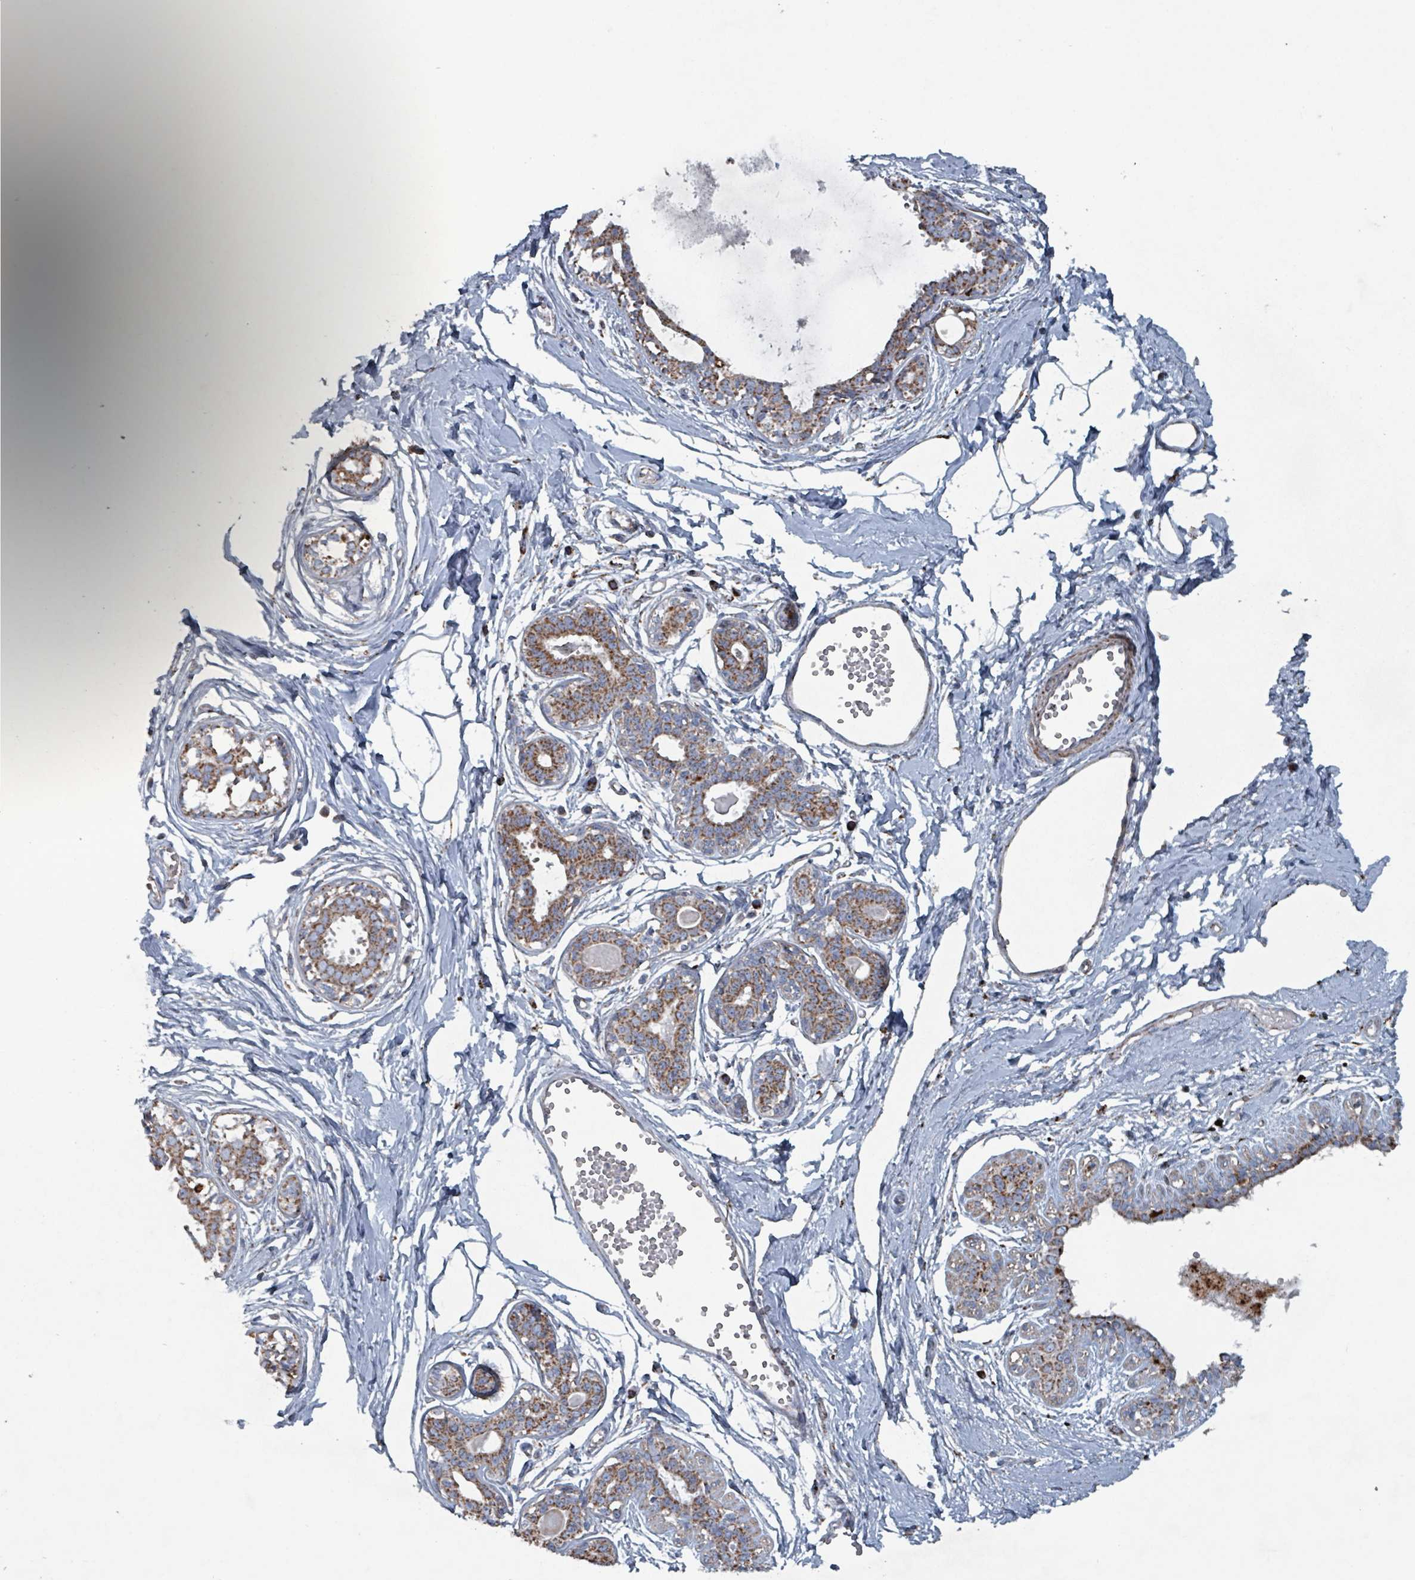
{"staining": {"intensity": "negative", "quantity": "none", "location": "none"}, "tissue": "breast", "cell_type": "Adipocytes", "image_type": "normal", "snomed": [{"axis": "morphology", "description": "Normal tissue, NOS"}, {"axis": "topography", "description": "Breast"}], "caption": "Breast stained for a protein using IHC reveals no positivity adipocytes.", "gene": "ABHD18", "patient": {"sex": "female", "age": 45}}